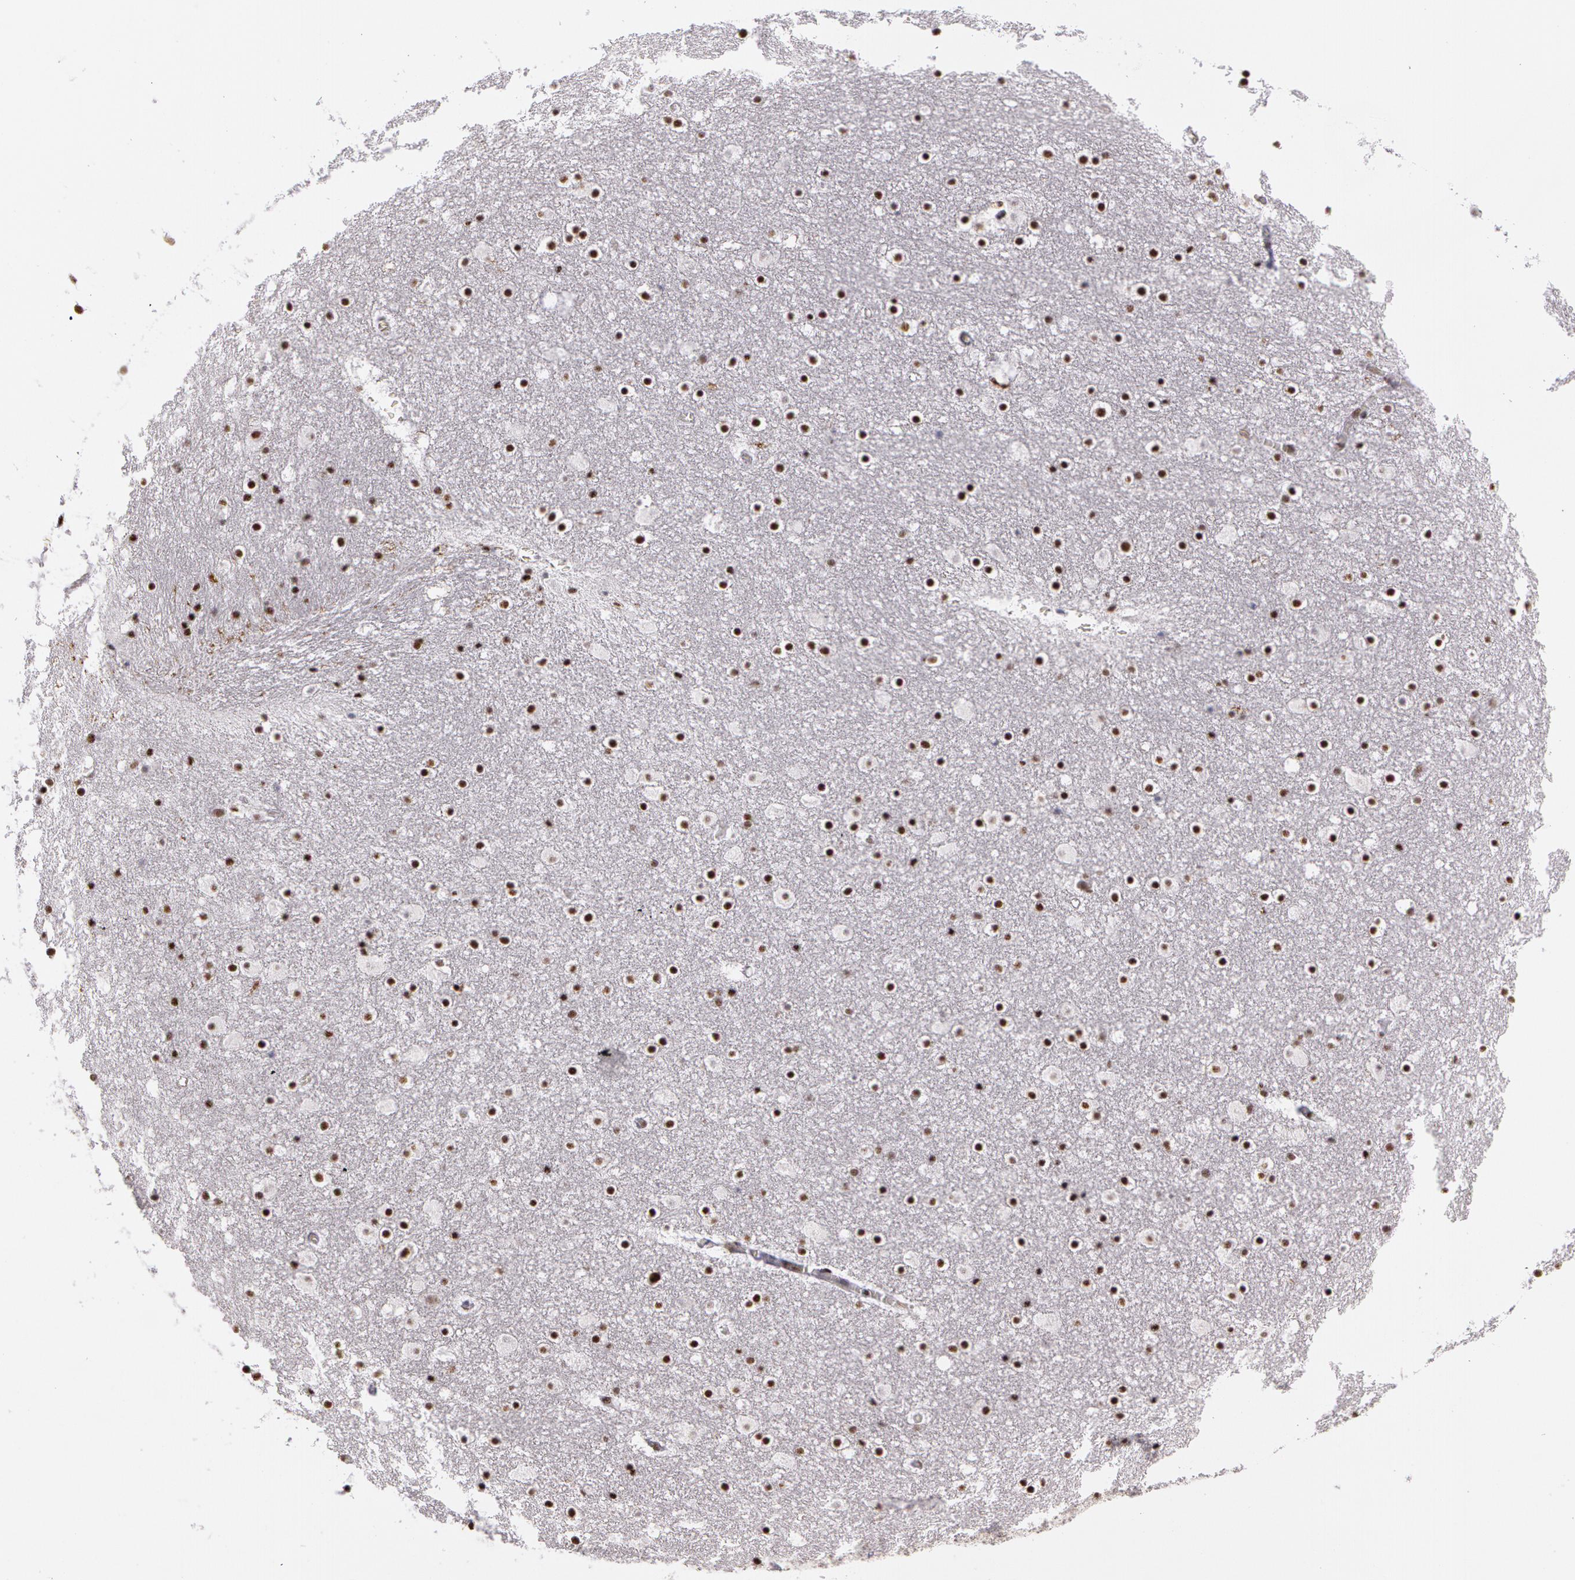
{"staining": {"intensity": "moderate", "quantity": "25%-75%", "location": "nuclear"}, "tissue": "caudate", "cell_type": "Glial cells", "image_type": "normal", "snomed": [{"axis": "morphology", "description": "Normal tissue, NOS"}, {"axis": "topography", "description": "Lateral ventricle wall"}], "caption": "Immunohistochemical staining of unremarkable caudate demonstrates 25%-75% levels of moderate nuclear protein expression in about 25%-75% of glial cells.", "gene": "PNN", "patient": {"sex": "male", "age": 45}}